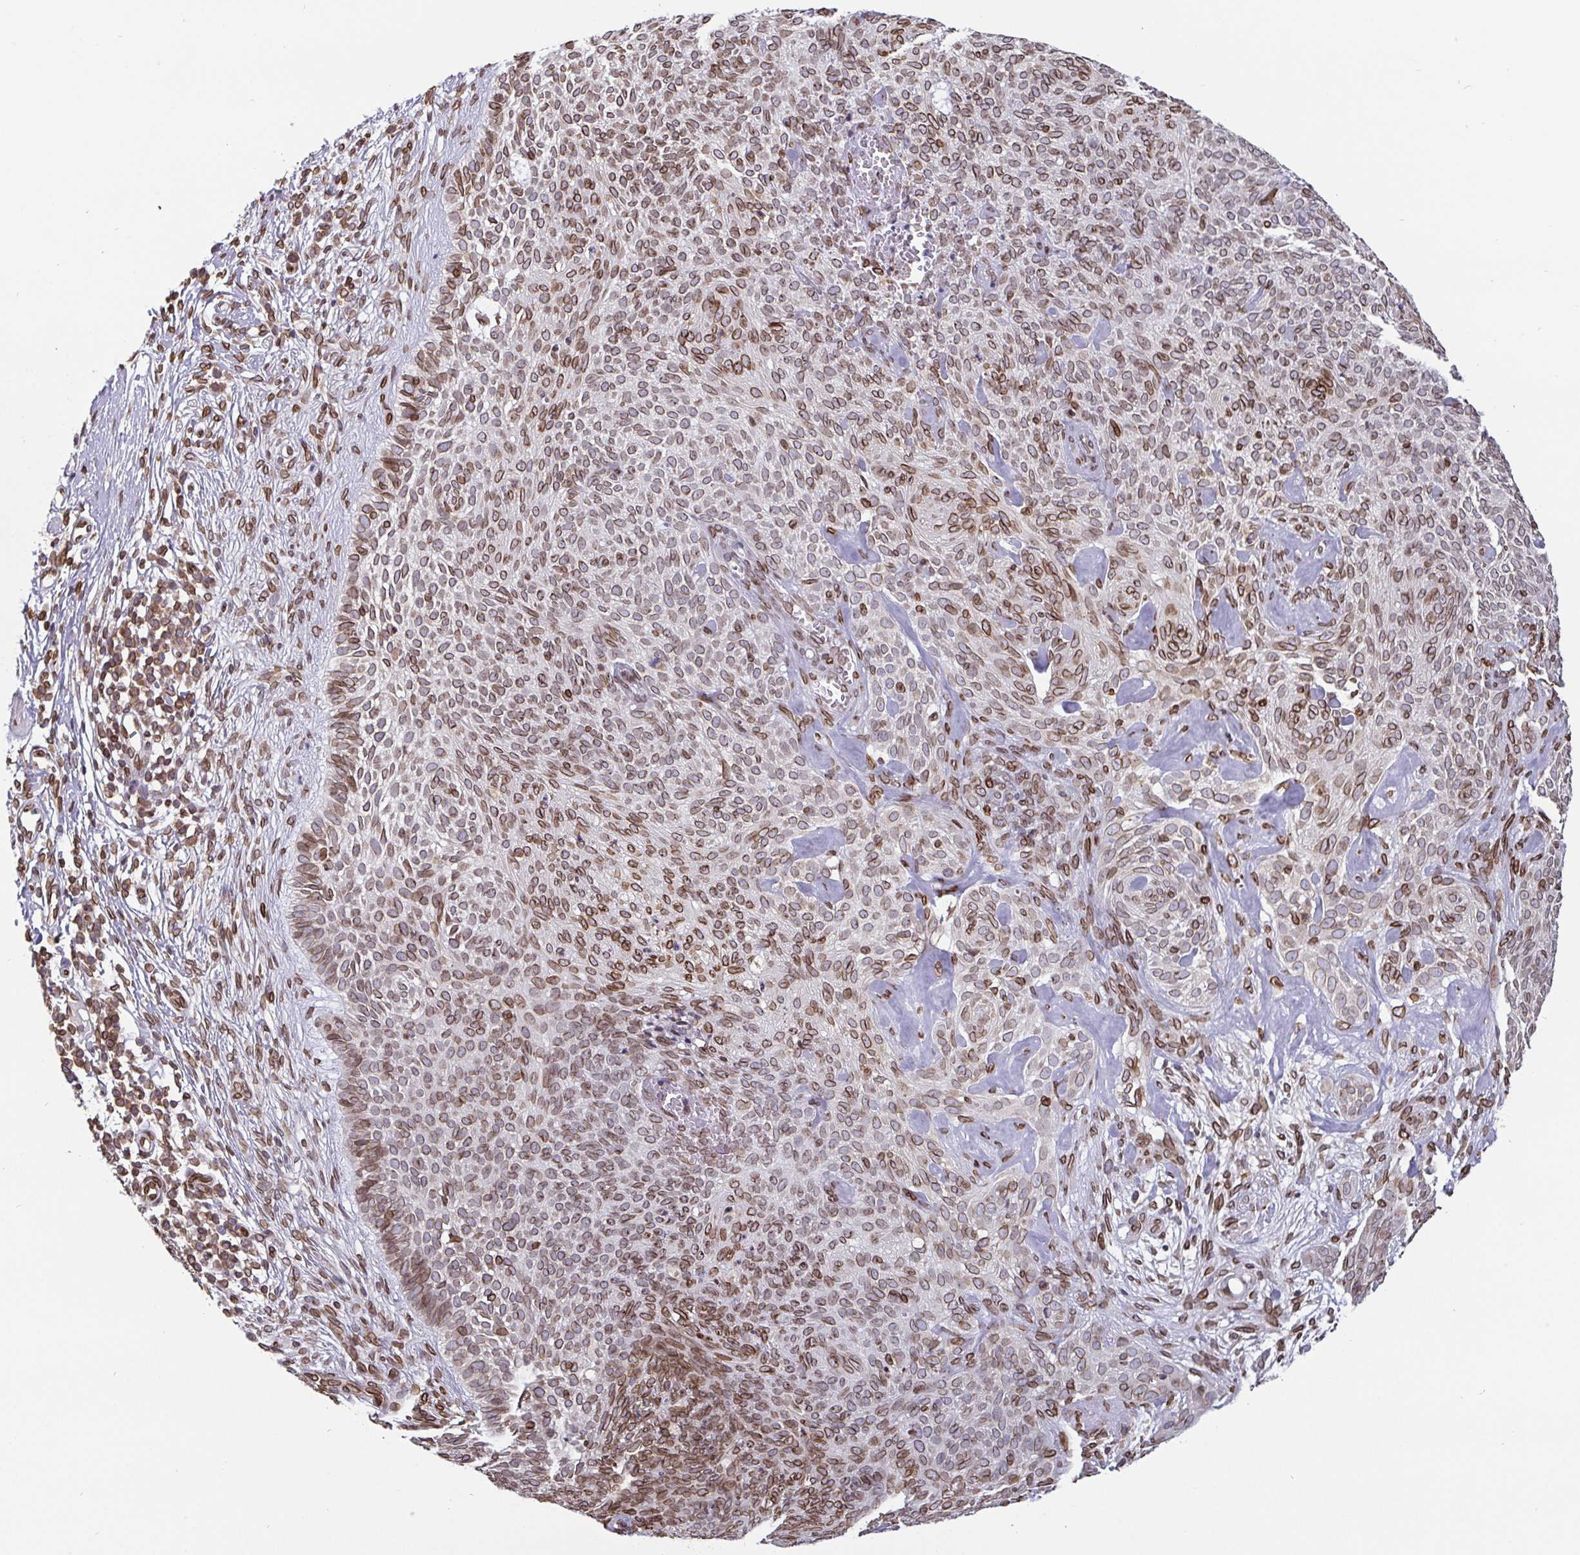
{"staining": {"intensity": "moderate", "quantity": ">75%", "location": "cytoplasmic/membranous,nuclear"}, "tissue": "skin cancer", "cell_type": "Tumor cells", "image_type": "cancer", "snomed": [{"axis": "morphology", "description": "Basal cell carcinoma"}, {"axis": "topography", "description": "Skin"}, {"axis": "topography", "description": "Skin of face"}], "caption": "Skin cancer (basal cell carcinoma) stained for a protein demonstrates moderate cytoplasmic/membranous and nuclear positivity in tumor cells. (DAB (3,3'-diaminobenzidine) = brown stain, brightfield microscopy at high magnification).", "gene": "EMD", "patient": {"sex": "female", "age": 82}}